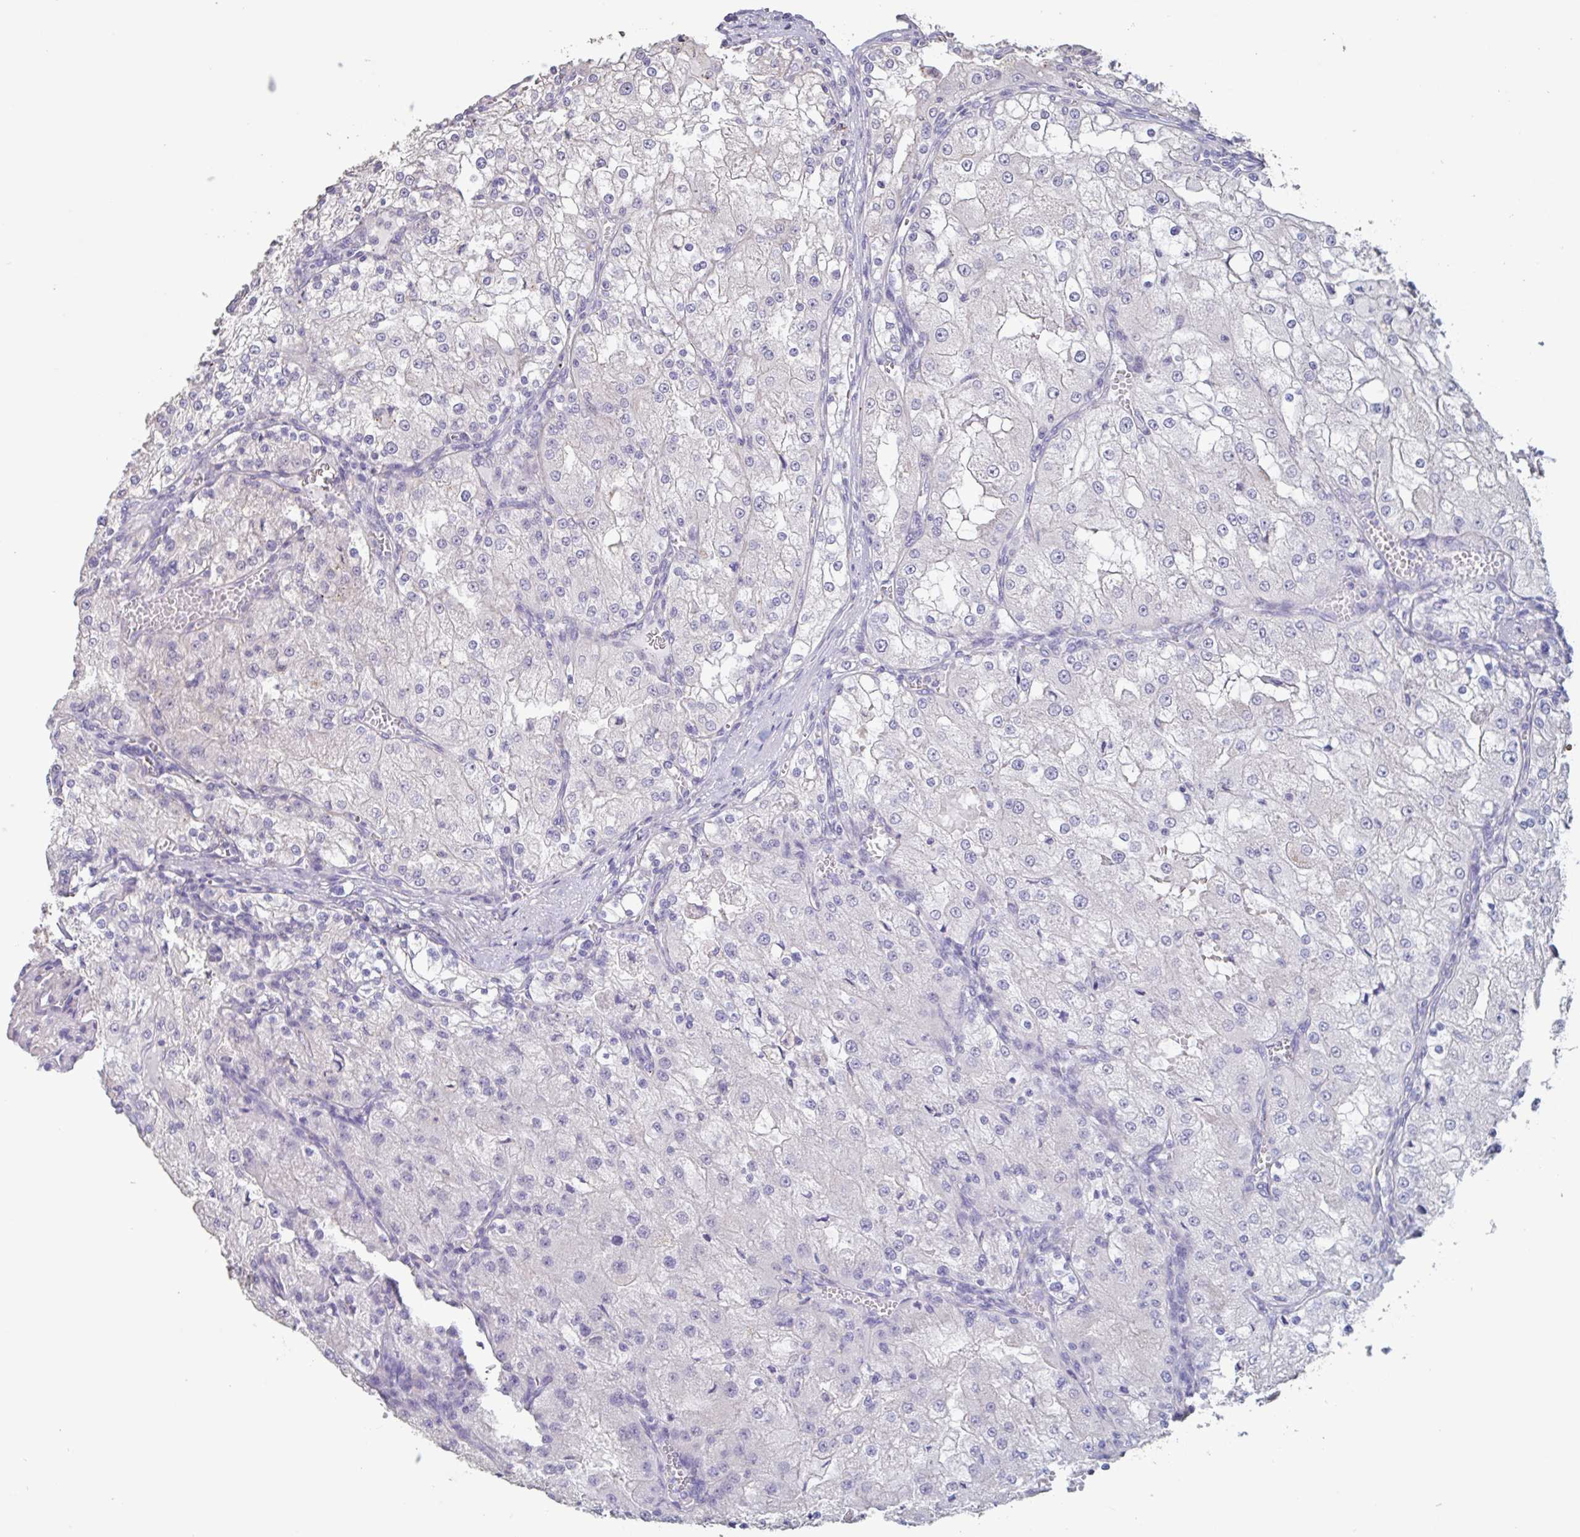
{"staining": {"intensity": "negative", "quantity": "none", "location": "none"}, "tissue": "renal cancer", "cell_type": "Tumor cells", "image_type": "cancer", "snomed": [{"axis": "morphology", "description": "Adenocarcinoma, NOS"}, {"axis": "topography", "description": "Kidney"}], "caption": "Tumor cells are negative for protein expression in human renal adenocarcinoma.", "gene": "CHMP5", "patient": {"sex": "female", "age": 74}}